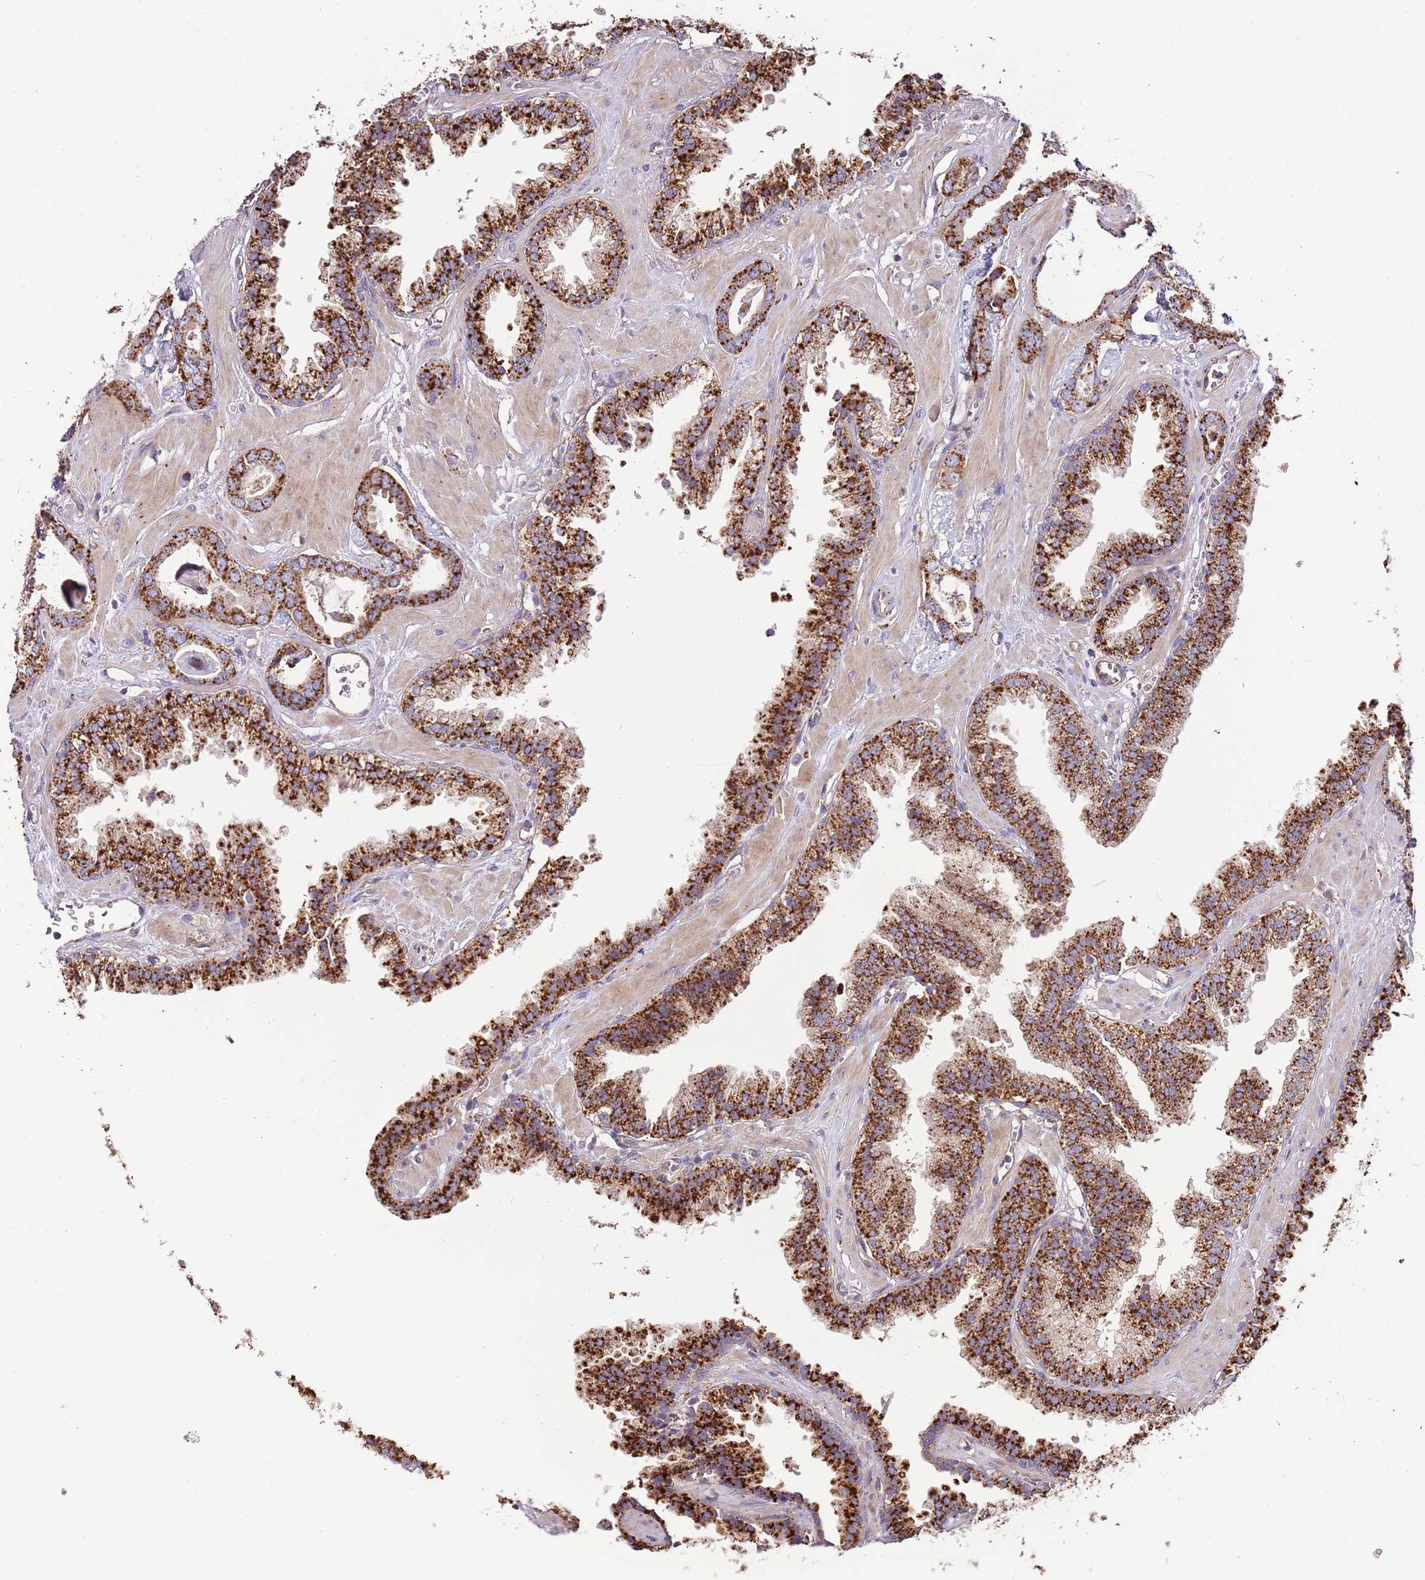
{"staining": {"intensity": "strong", "quantity": ">75%", "location": "cytoplasmic/membranous"}, "tissue": "prostate cancer", "cell_type": "Tumor cells", "image_type": "cancer", "snomed": [{"axis": "morphology", "description": "Adenocarcinoma, Low grade"}, {"axis": "topography", "description": "Prostate"}], "caption": "DAB (3,3'-diaminobenzidine) immunohistochemical staining of human prostate cancer displays strong cytoplasmic/membranous protein staining in about >75% of tumor cells.", "gene": "DOCK6", "patient": {"sex": "male", "age": 60}}